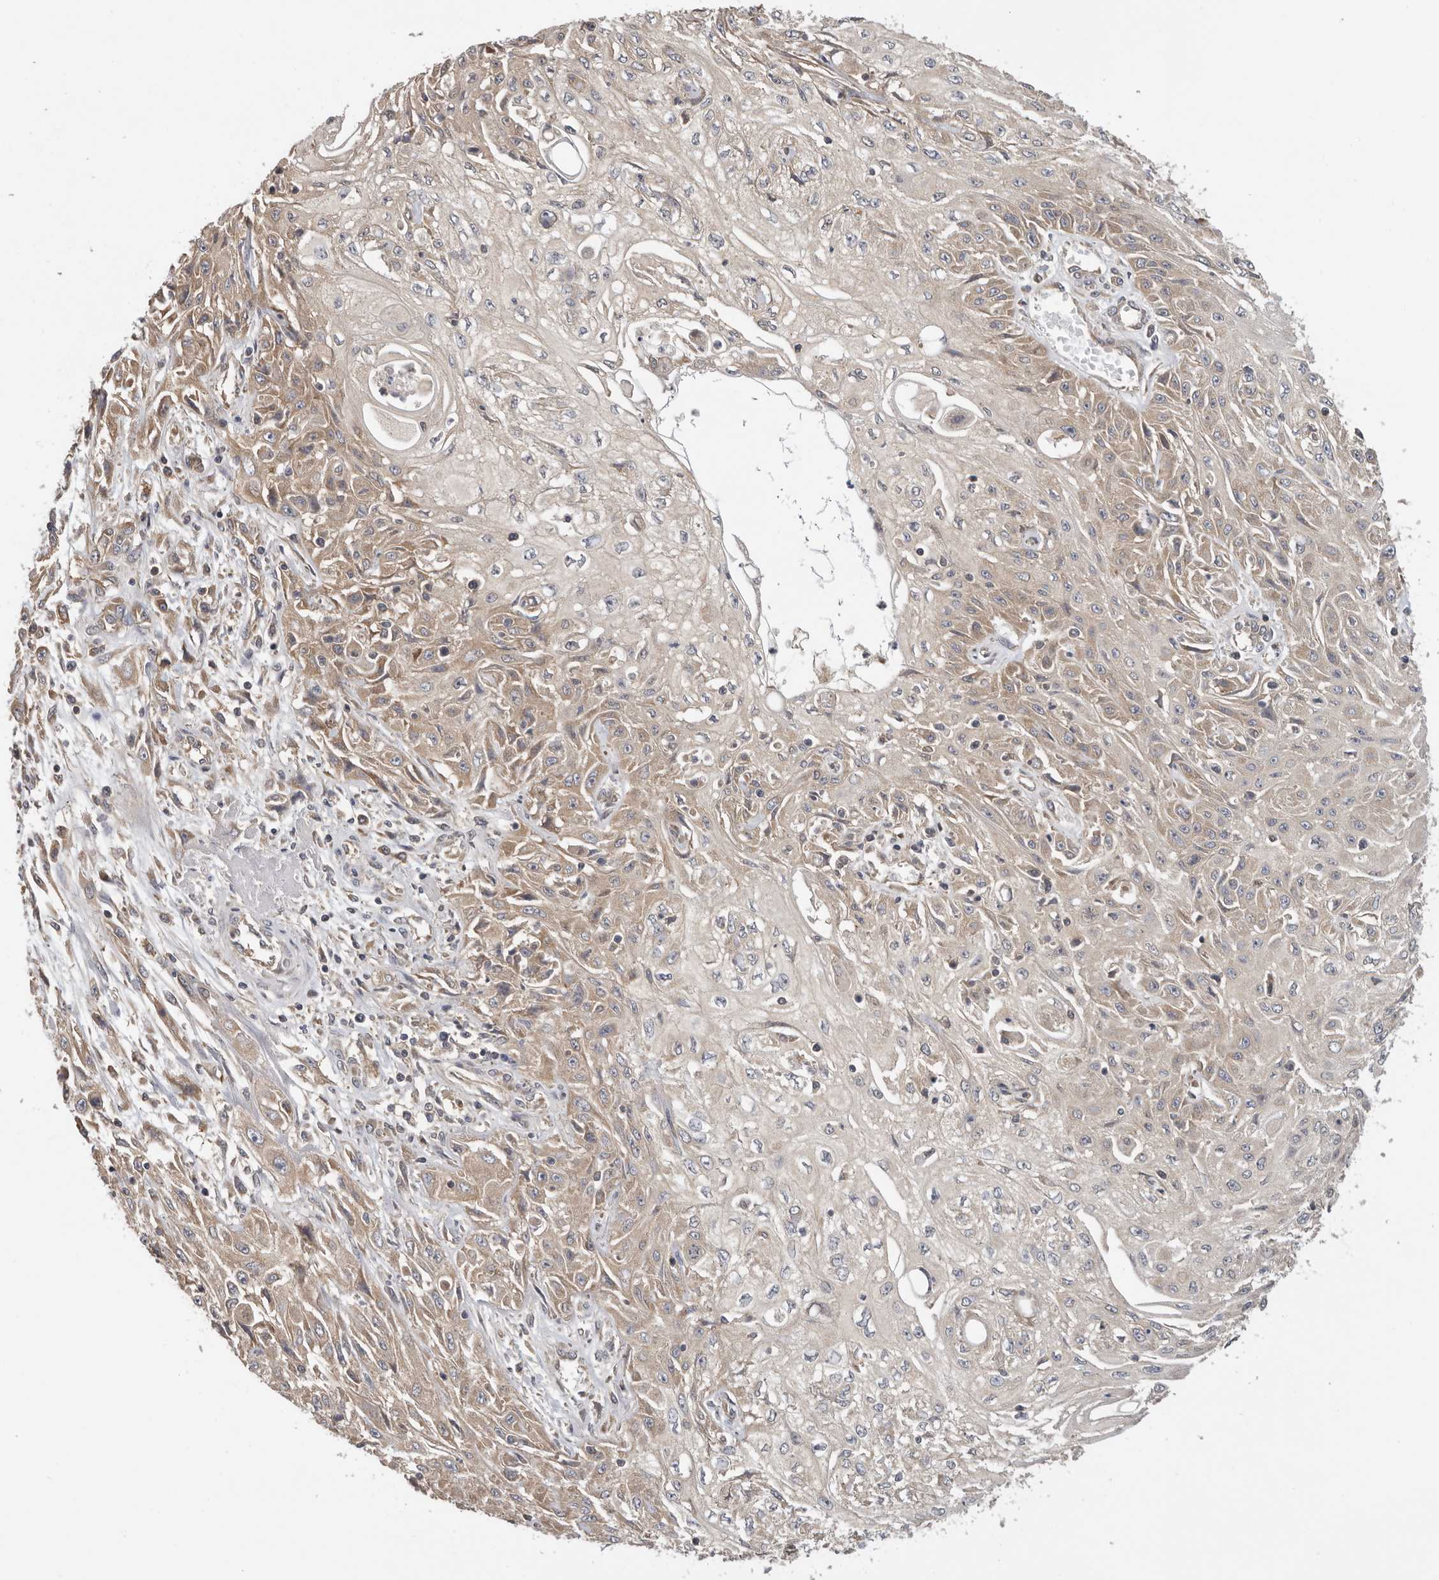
{"staining": {"intensity": "weak", "quantity": "25%-75%", "location": "cytoplasmic/membranous"}, "tissue": "skin cancer", "cell_type": "Tumor cells", "image_type": "cancer", "snomed": [{"axis": "morphology", "description": "Squamous cell carcinoma, NOS"}, {"axis": "morphology", "description": "Squamous cell carcinoma, metastatic, NOS"}, {"axis": "topography", "description": "Skin"}, {"axis": "topography", "description": "Lymph node"}], "caption": "Protein expression analysis of human squamous cell carcinoma (skin) reveals weak cytoplasmic/membranous positivity in approximately 25%-75% of tumor cells. (DAB IHC, brown staining for protein, blue staining for nuclei).", "gene": "PPP1R42", "patient": {"sex": "male", "age": 75}}